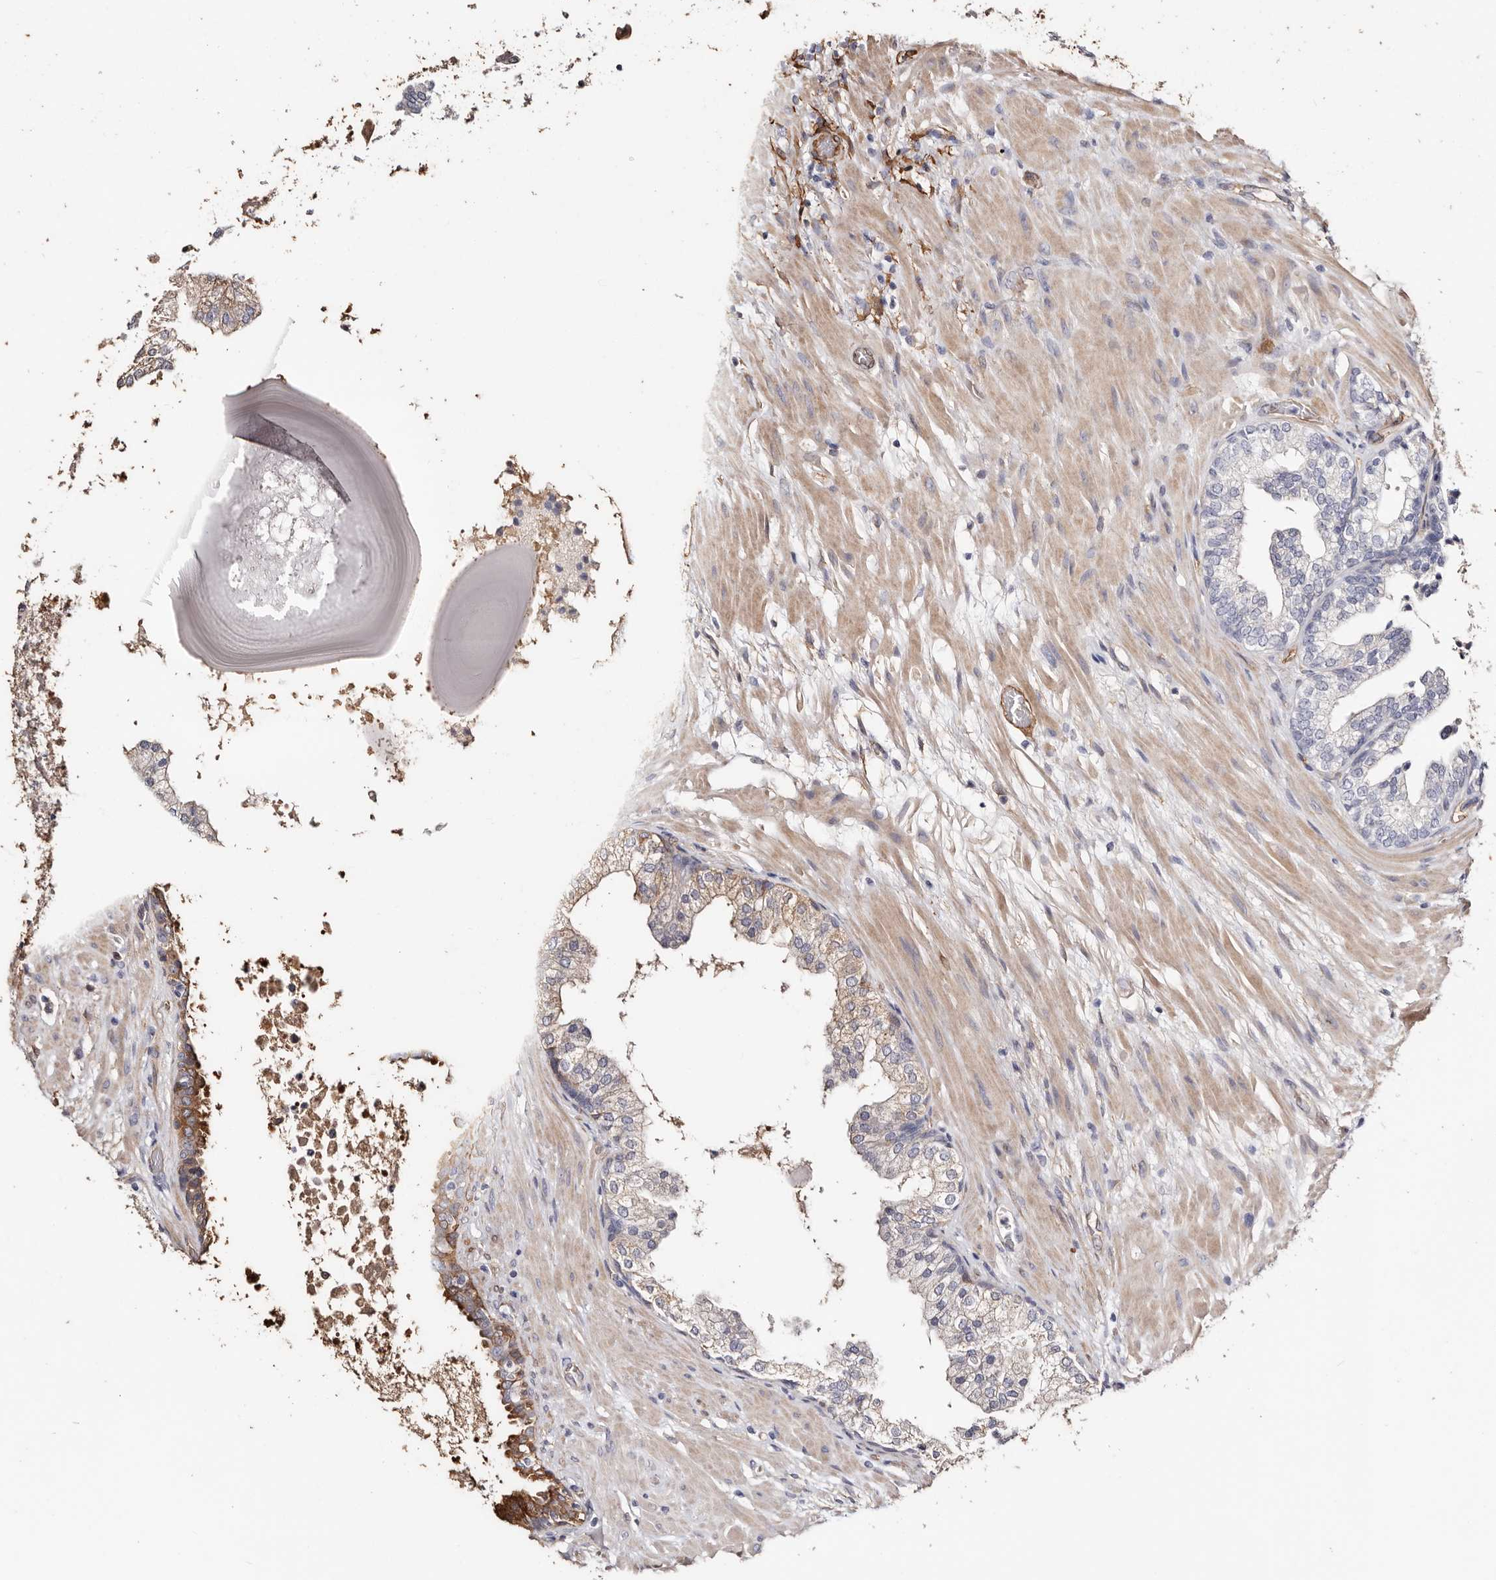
{"staining": {"intensity": "negative", "quantity": "none", "location": "none"}, "tissue": "prostate", "cell_type": "Glandular cells", "image_type": "normal", "snomed": [{"axis": "morphology", "description": "Normal tissue, NOS"}, {"axis": "topography", "description": "Prostate"}], "caption": "Immunohistochemistry histopathology image of normal human prostate stained for a protein (brown), which exhibits no expression in glandular cells.", "gene": "TGM2", "patient": {"sex": "male", "age": 48}}